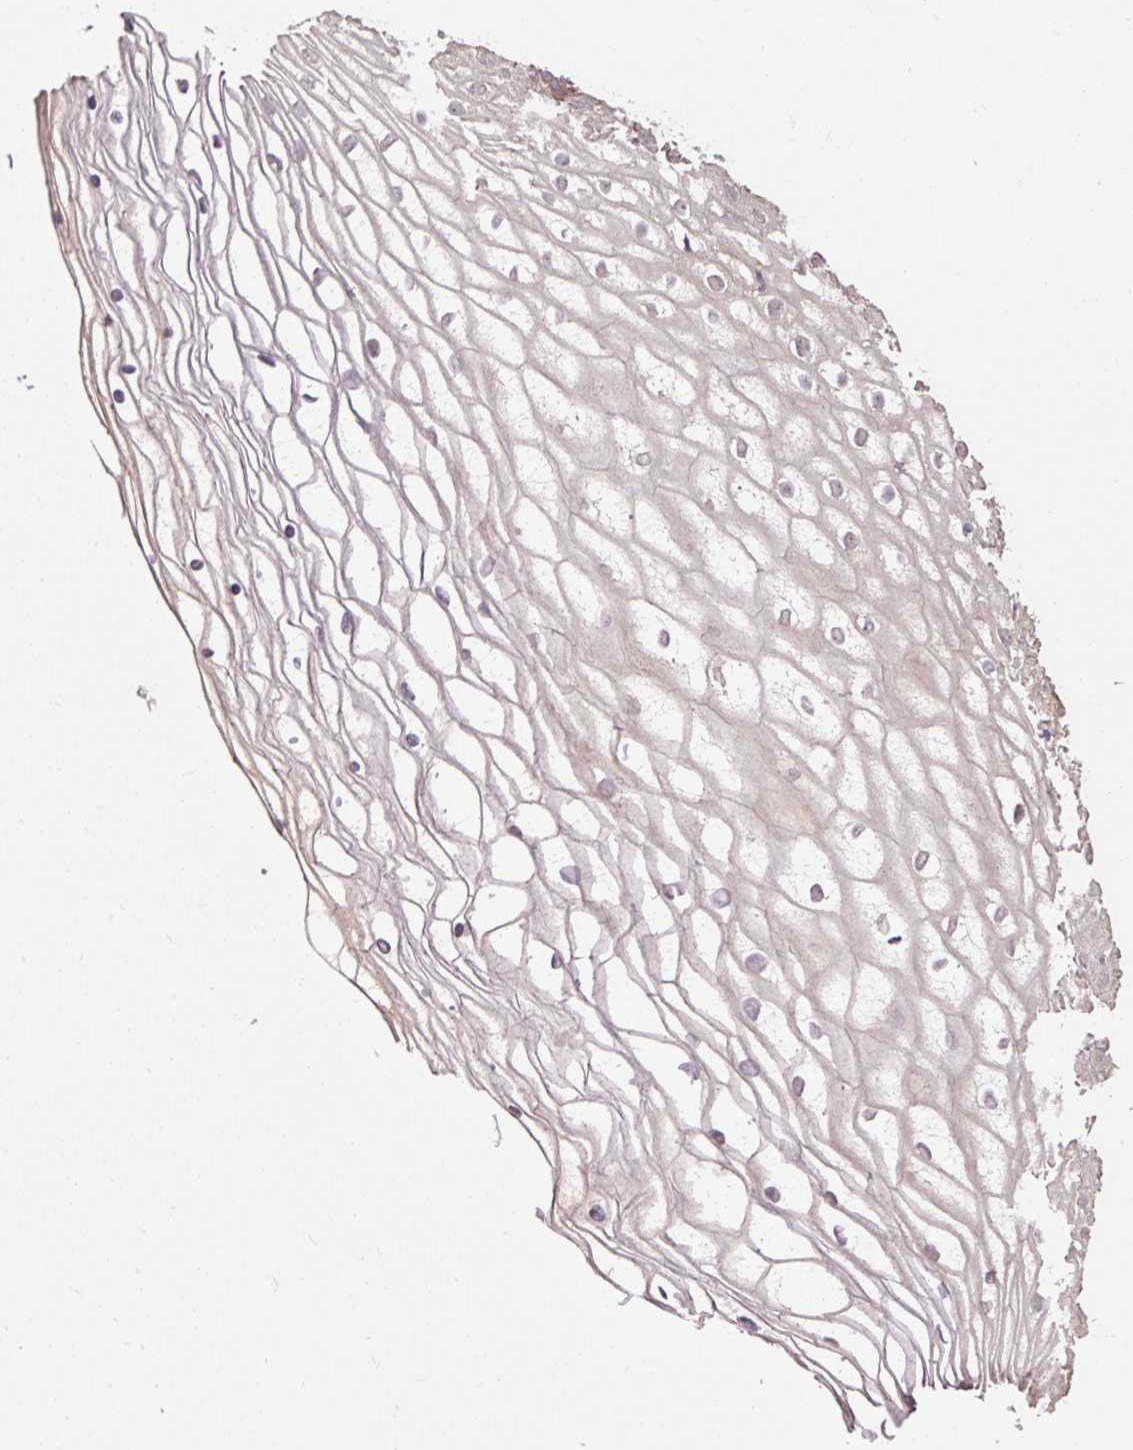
{"staining": {"intensity": "weak", "quantity": "<25%", "location": "cytoplasmic/membranous"}, "tissue": "vagina", "cell_type": "Squamous epithelial cells", "image_type": "normal", "snomed": [{"axis": "morphology", "description": "Normal tissue, NOS"}, {"axis": "topography", "description": "Vagina"}], "caption": "Photomicrograph shows no protein staining in squamous epithelial cells of benign vagina. Brightfield microscopy of immunohistochemistry (IHC) stained with DAB (3,3'-diaminobenzidine) (brown) and hematoxylin (blue), captured at high magnification.", "gene": "CFAP65", "patient": {"sex": "female", "age": 56}}